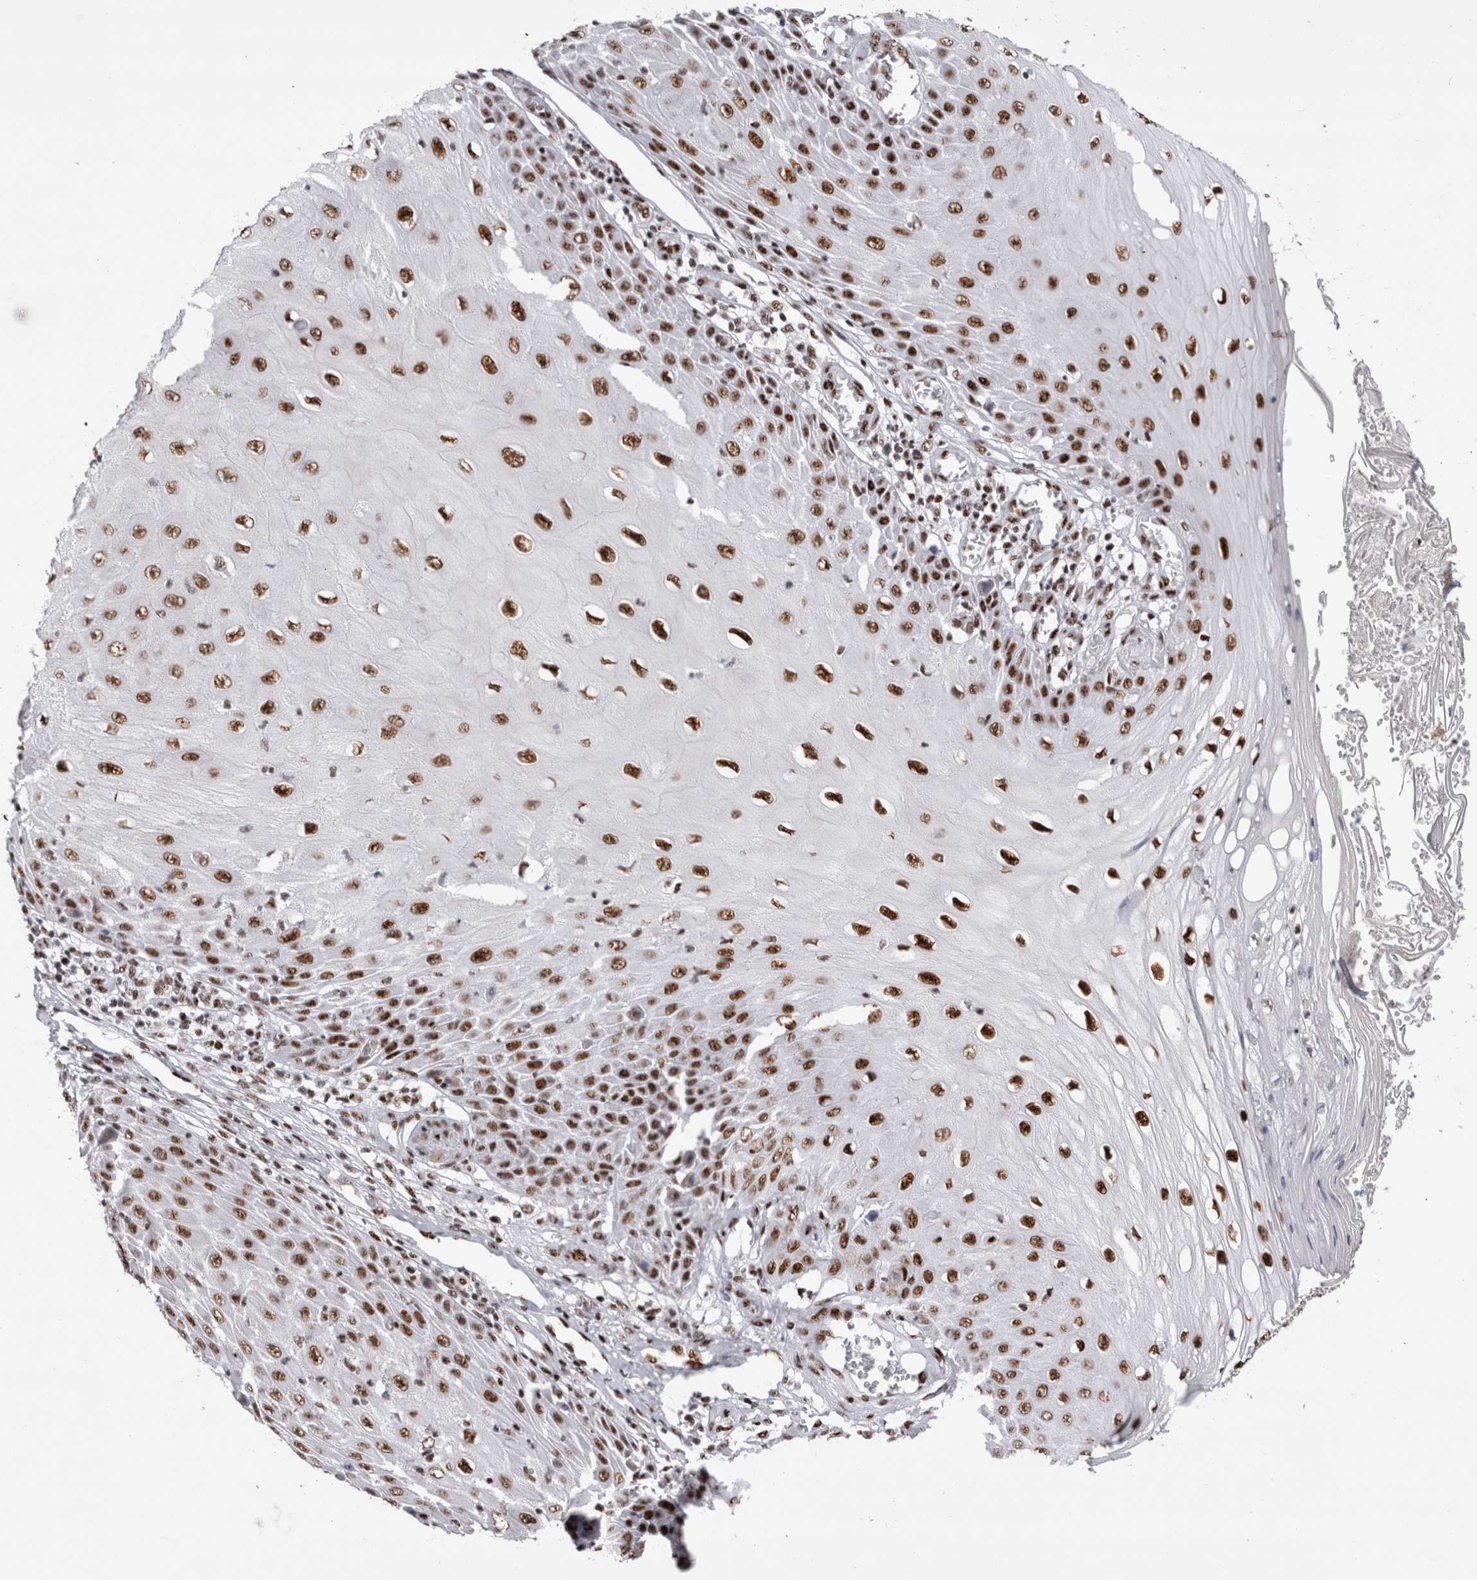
{"staining": {"intensity": "strong", "quantity": ">75%", "location": "nuclear"}, "tissue": "skin cancer", "cell_type": "Tumor cells", "image_type": "cancer", "snomed": [{"axis": "morphology", "description": "Squamous cell carcinoma, NOS"}, {"axis": "topography", "description": "Skin"}], "caption": "Skin squamous cell carcinoma stained with a protein marker demonstrates strong staining in tumor cells.", "gene": "RBM6", "patient": {"sex": "female", "age": 73}}